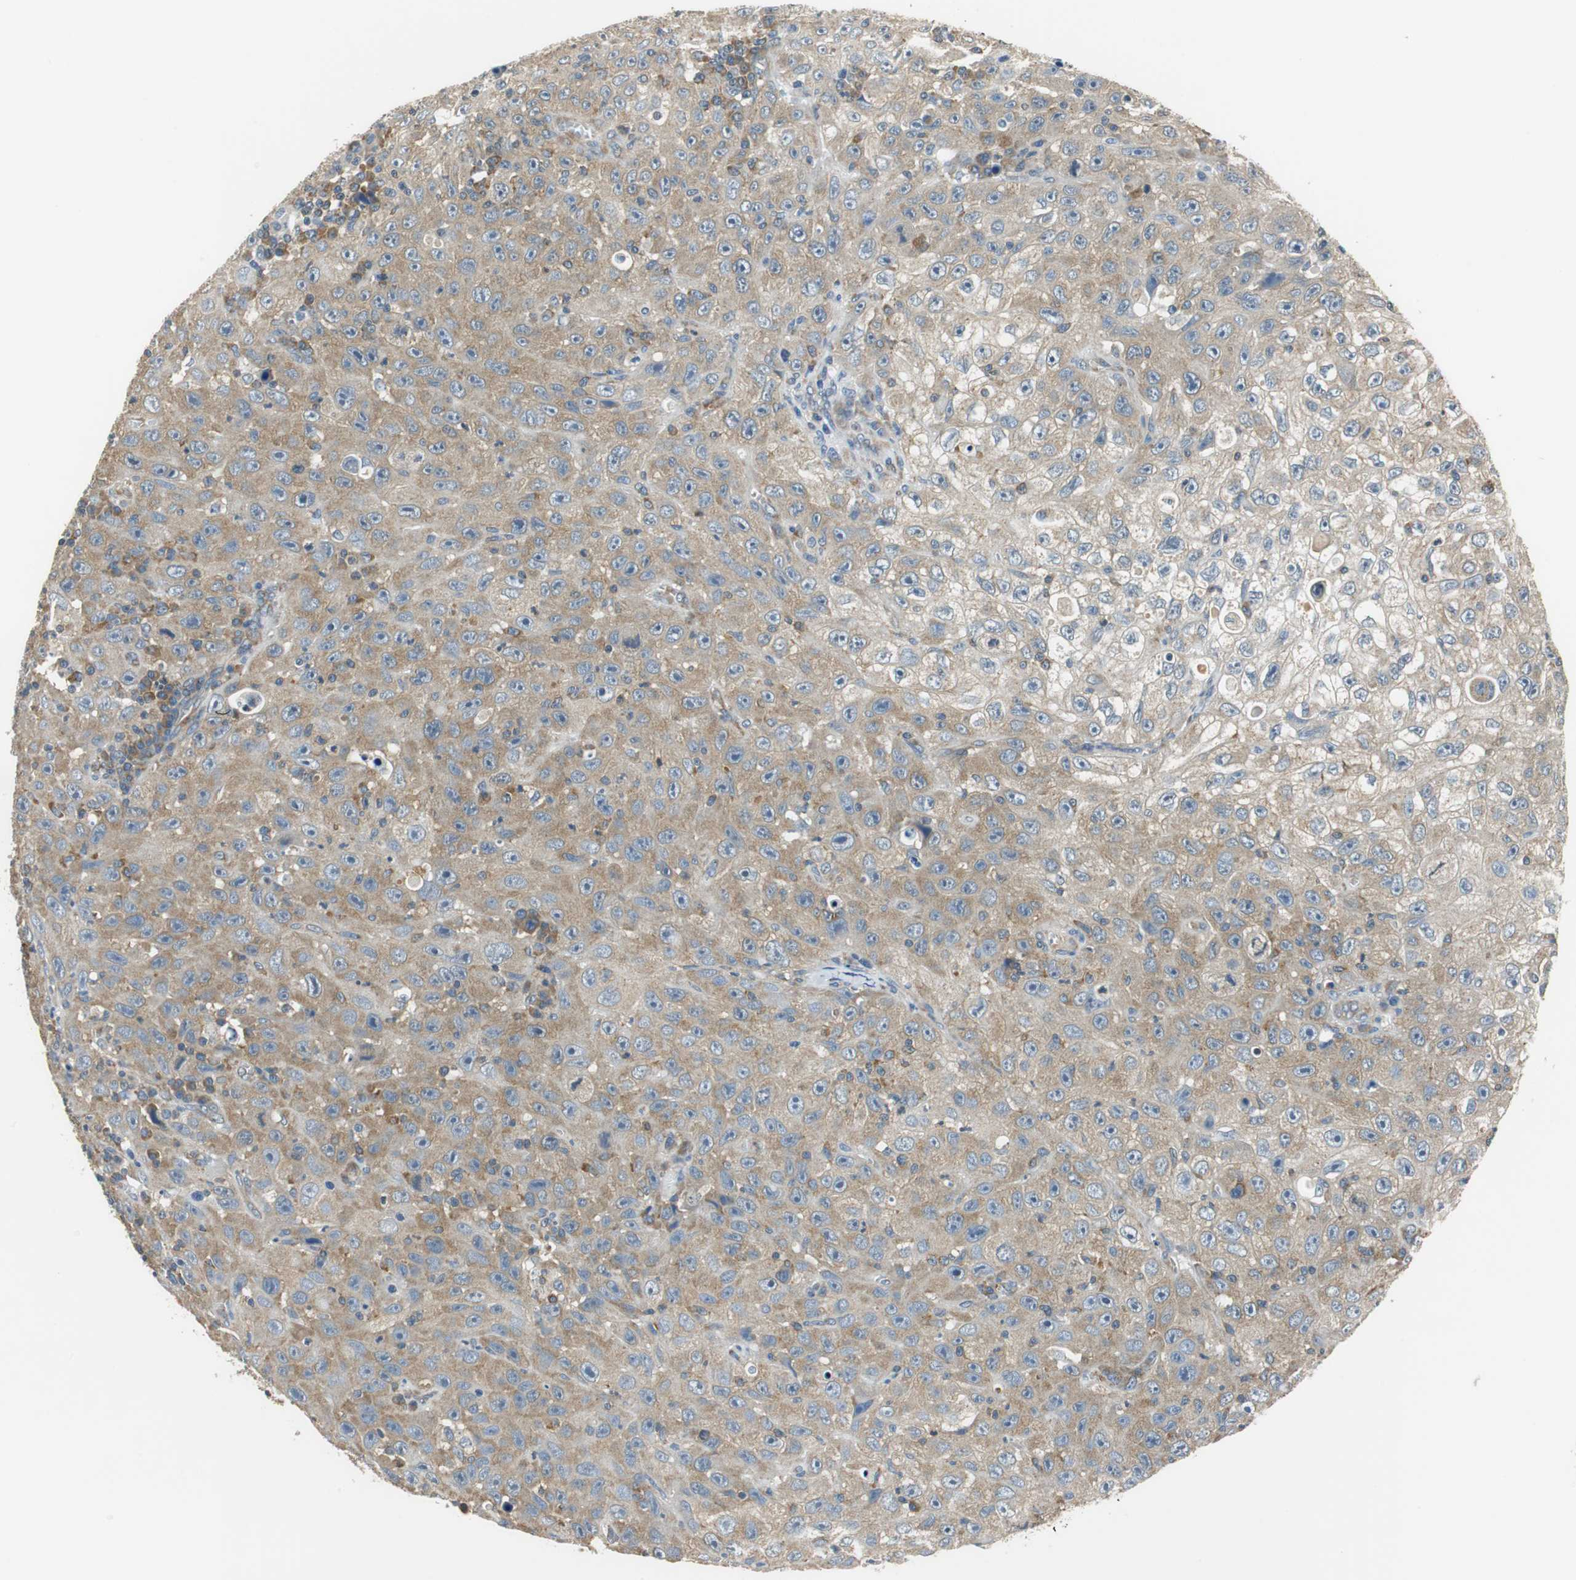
{"staining": {"intensity": "moderate", "quantity": ">75%", "location": "cytoplasmic/membranous"}, "tissue": "skin cancer", "cell_type": "Tumor cells", "image_type": "cancer", "snomed": [{"axis": "morphology", "description": "Squamous cell carcinoma, NOS"}, {"axis": "topography", "description": "Skin"}], "caption": "High-magnification brightfield microscopy of skin cancer stained with DAB (3,3'-diaminobenzidine) (brown) and counterstained with hematoxylin (blue). tumor cells exhibit moderate cytoplasmic/membranous positivity is identified in about>75% of cells.", "gene": "CNOT3", "patient": {"sex": "male", "age": 75}}